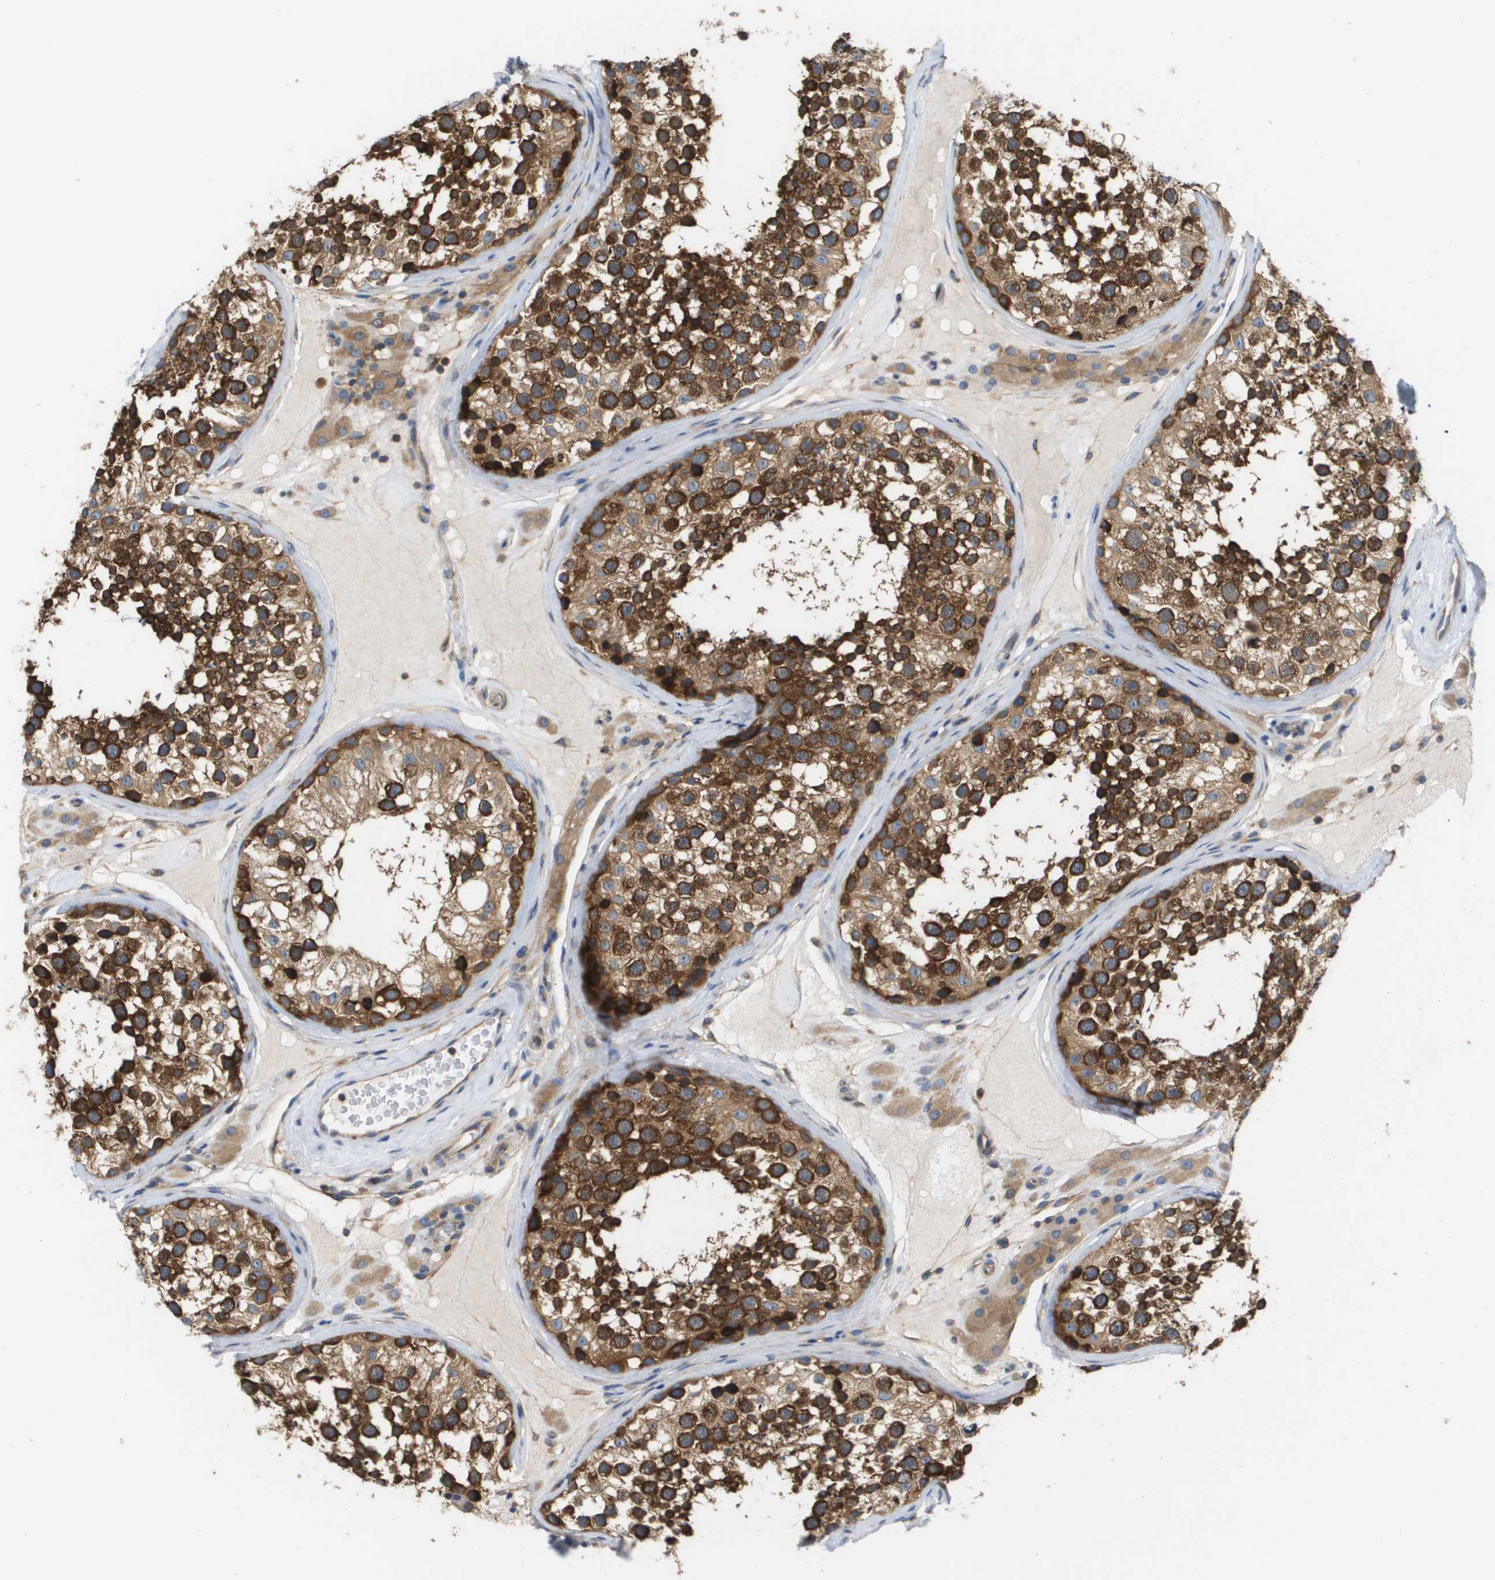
{"staining": {"intensity": "strong", "quantity": ">75%", "location": "cytoplasmic/membranous"}, "tissue": "testis", "cell_type": "Cells in seminiferous ducts", "image_type": "normal", "snomed": [{"axis": "morphology", "description": "Normal tissue, NOS"}, {"axis": "topography", "description": "Testis"}], "caption": "DAB immunohistochemical staining of unremarkable human testis demonstrates strong cytoplasmic/membranous protein positivity in approximately >75% of cells in seminiferous ducts. Nuclei are stained in blue.", "gene": "EIF4G2", "patient": {"sex": "male", "age": 46}}